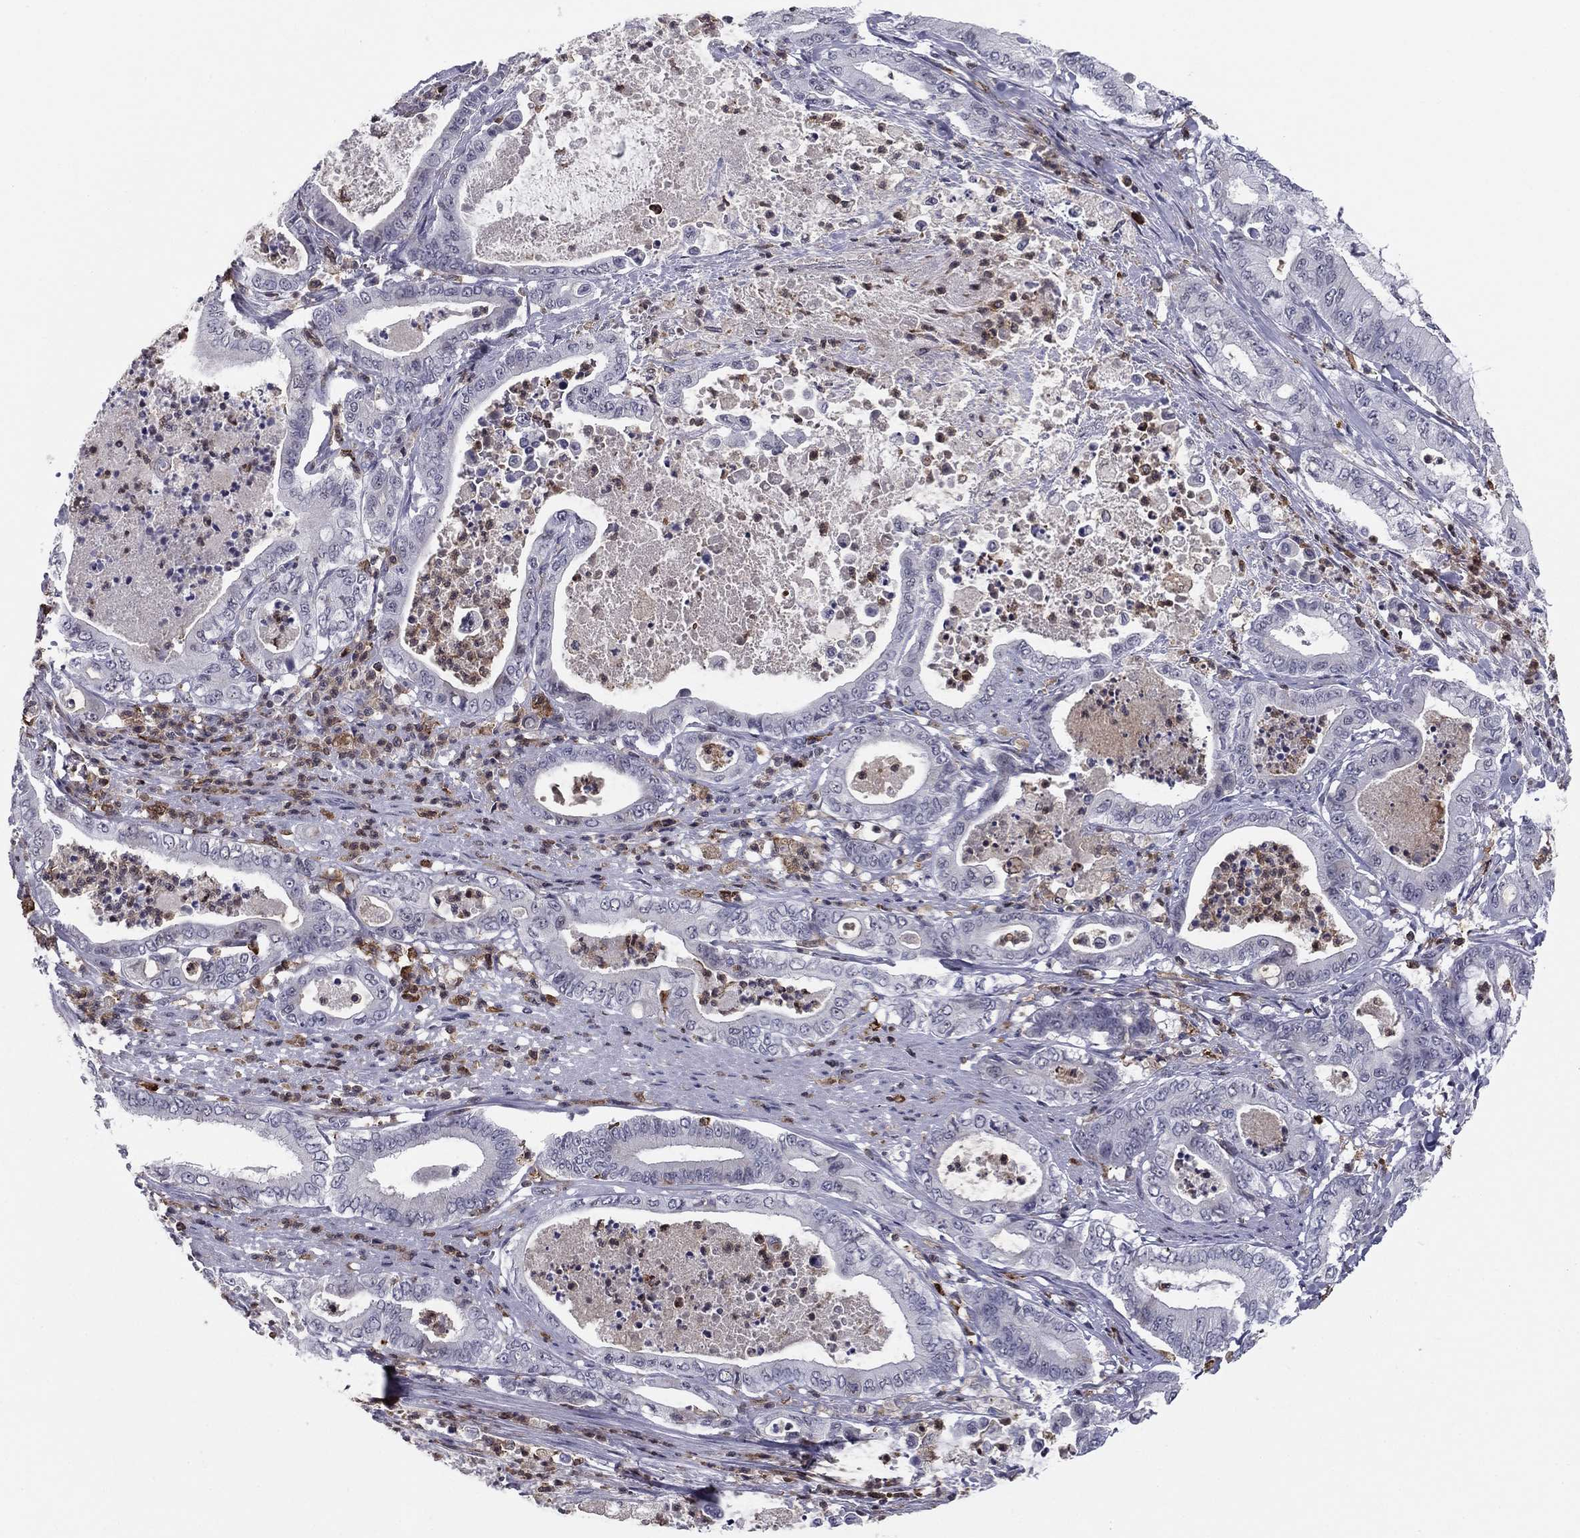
{"staining": {"intensity": "negative", "quantity": "none", "location": "none"}, "tissue": "pancreatic cancer", "cell_type": "Tumor cells", "image_type": "cancer", "snomed": [{"axis": "morphology", "description": "Adenocarcinoma, NOS"}, {"axis": "topography", "description": "Pancreas"}], "caption": "The image shows no significant staining in tumor cells of pancreatic cancer. Nuclei are stained in blue.", "gene": "PLCB2", "patient": {"sex": "male", "age": 71}}